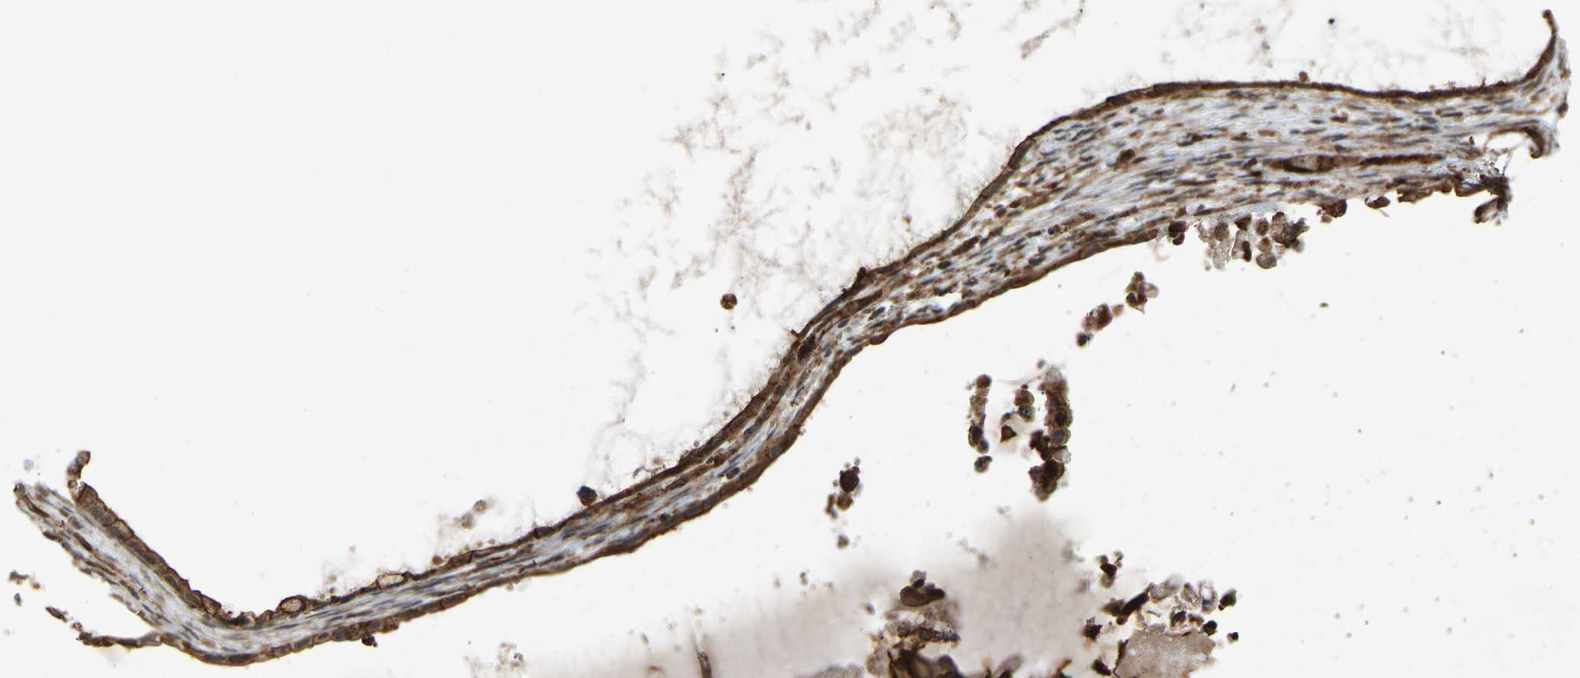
{"staining": {"intensity": "moderate", "quantity": ">75%", "location": "cytoplasmic/membranous"}, "tissue": "ovarian cancer", "cell_type": "Tumor cells", "image_type": "cancer", "snomed": [{"axis": "morphology", "description": "Cystadenocarcinoma, mucinous, NOS"}, {"axis": "topography", "description": "Ovary"}], "caption": "Immunohistochemistry (IHC) staining of ovarian cancer, which exhibits medium levels of moderate cytoplasmic/membranous staining in approximately >75% of tumor cells indicating moderate cytoplasmic/membranous protein expression. The staining was performed using DAB (brown) for protein detection and nuclei were counterstained in hematoxylin (blue).", "gene": "SAMD9L", "patient": {"sex": "female", "age": 80}}